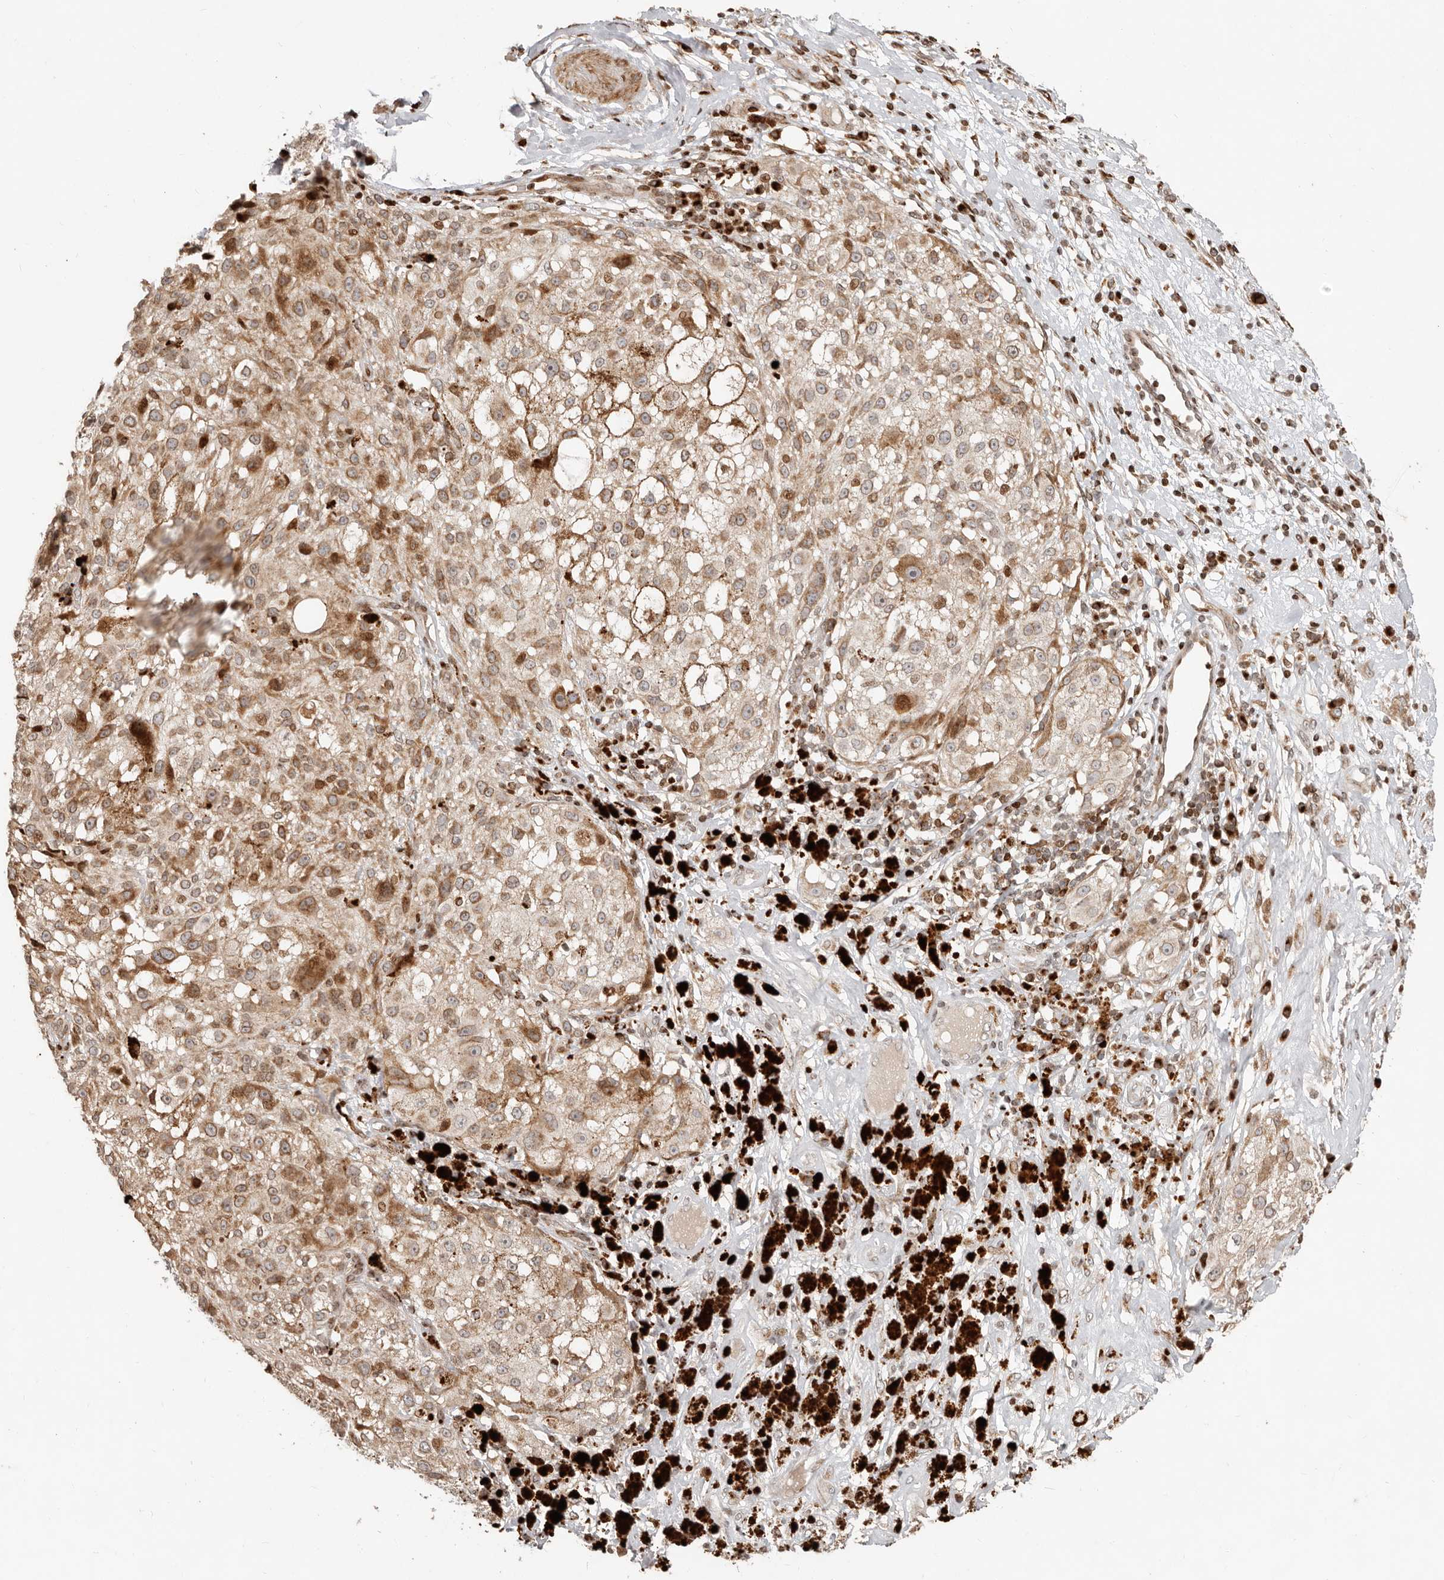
{"staining": {"intensity": "moderate", "quantity": ">75%", "location": "cytoplasmic/membranous,nuclear"}, "tissue": "melanoma", "cell_type": "Tumor cells", "image_type": "cancer", "snomed": [{"axis": "morphology", "description": "Necrosis, NOS"}, {"axis": "morphology", "description": "Malignant melanoma, NOS"}, {"axis": "topography", "description": "Skin"}], "caption": "The image demonstrates immunohistochemical staining of melanoma. There is moderate cytoplasmic/membranous and nuclear expression is appreciated in approximately >75% of tumor cells.", "gene": "TRIM4", "patient": {"sex": "female", "age": 87}}